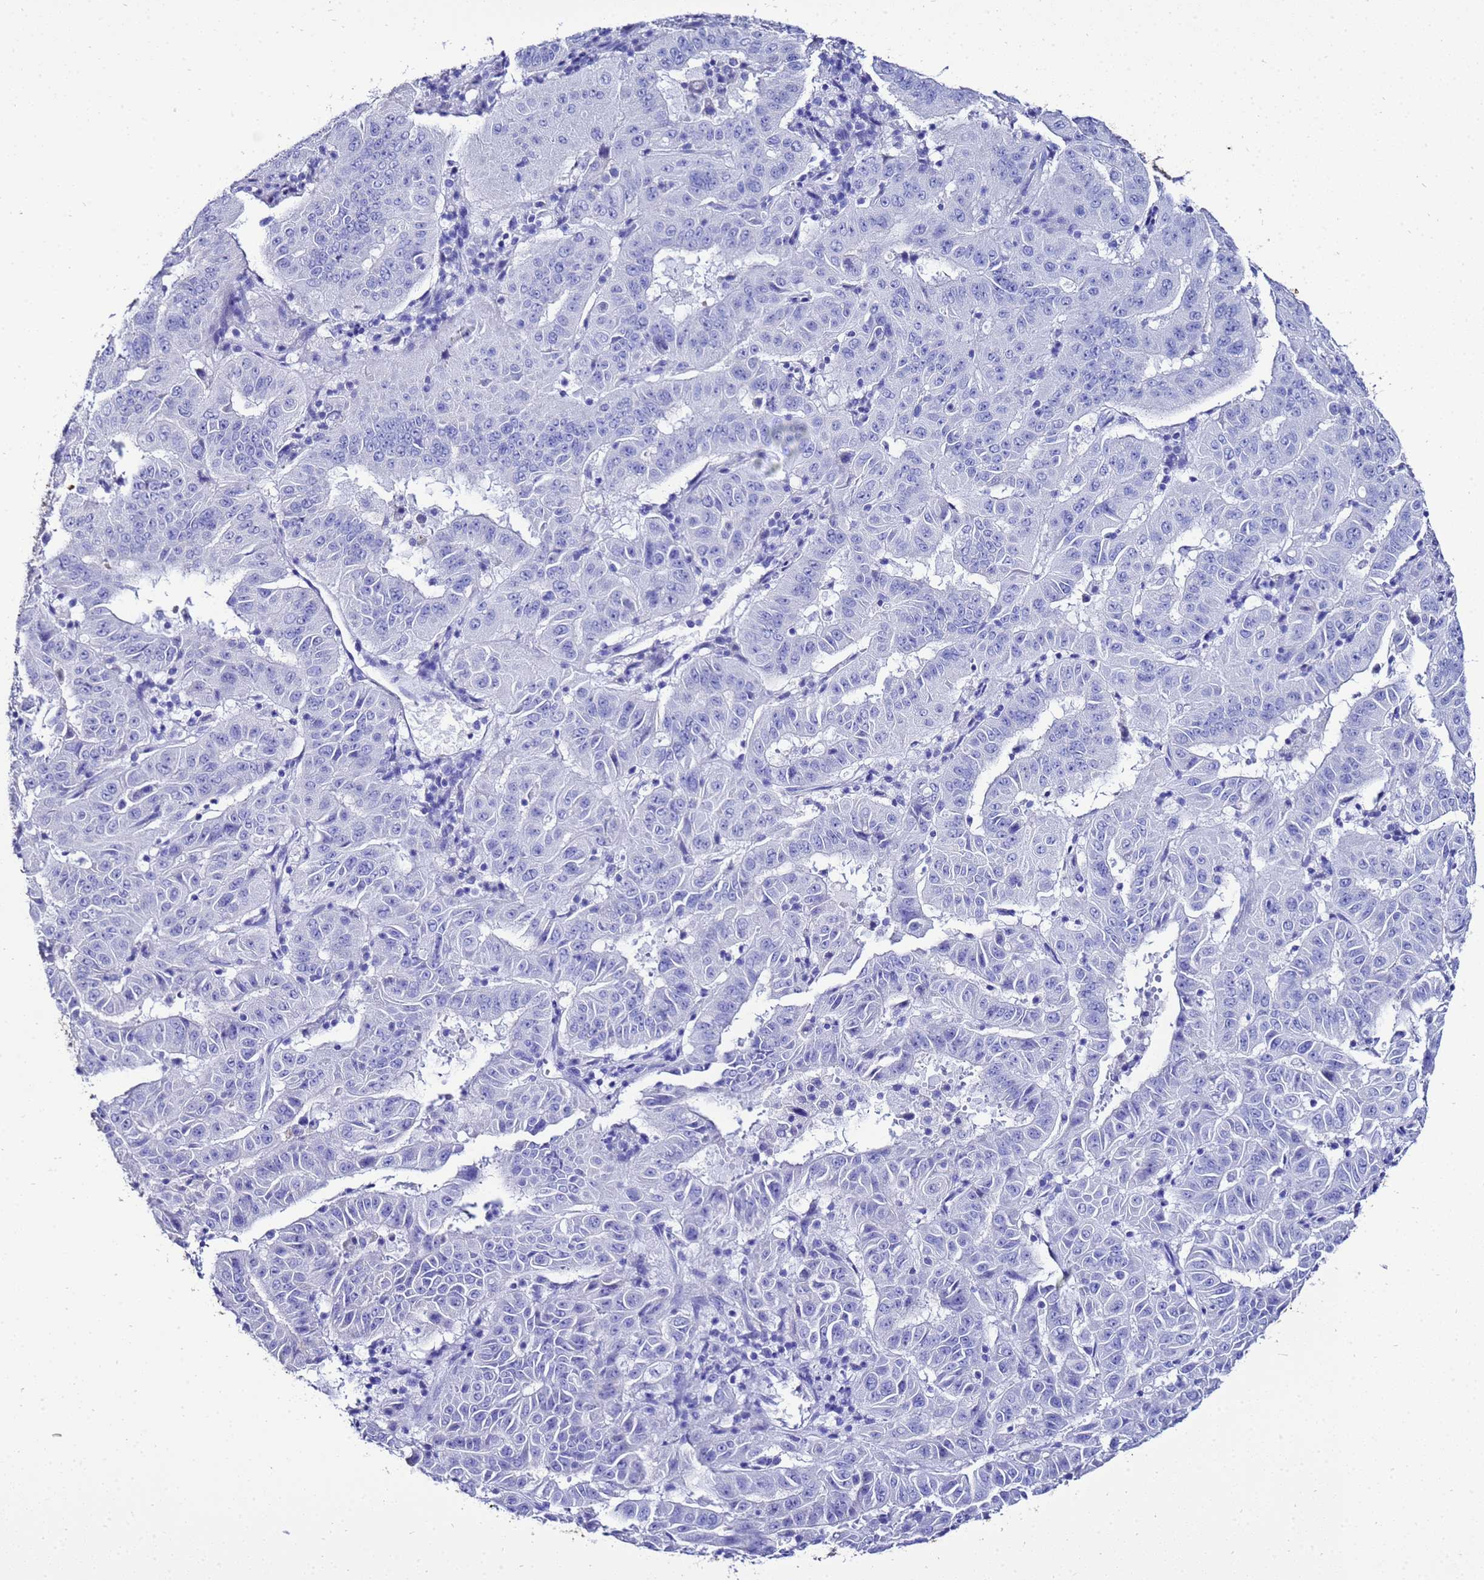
{"staining": {"intensity": "negative", "quantity": "none", "location": "none"}, "tissue": "pancreatic cancer", "cell_type": "Tumor cells", "image_type": "cancer", "snomed": [{"axis": "morphology", "description": "Adenocarcinoma, NOS"}, {"axis": "topography", "description": "Pancreas"}], "caption": "Immunohistochemistry (IHC) of human pancreatic adenocarcinoma shows no expression in tumor cells. (DAB immunohistochemistry visualized using brightfield microscopy, high magnification).", "gene": "LIPF", "patient": {"sex": "male", "age": 63}}